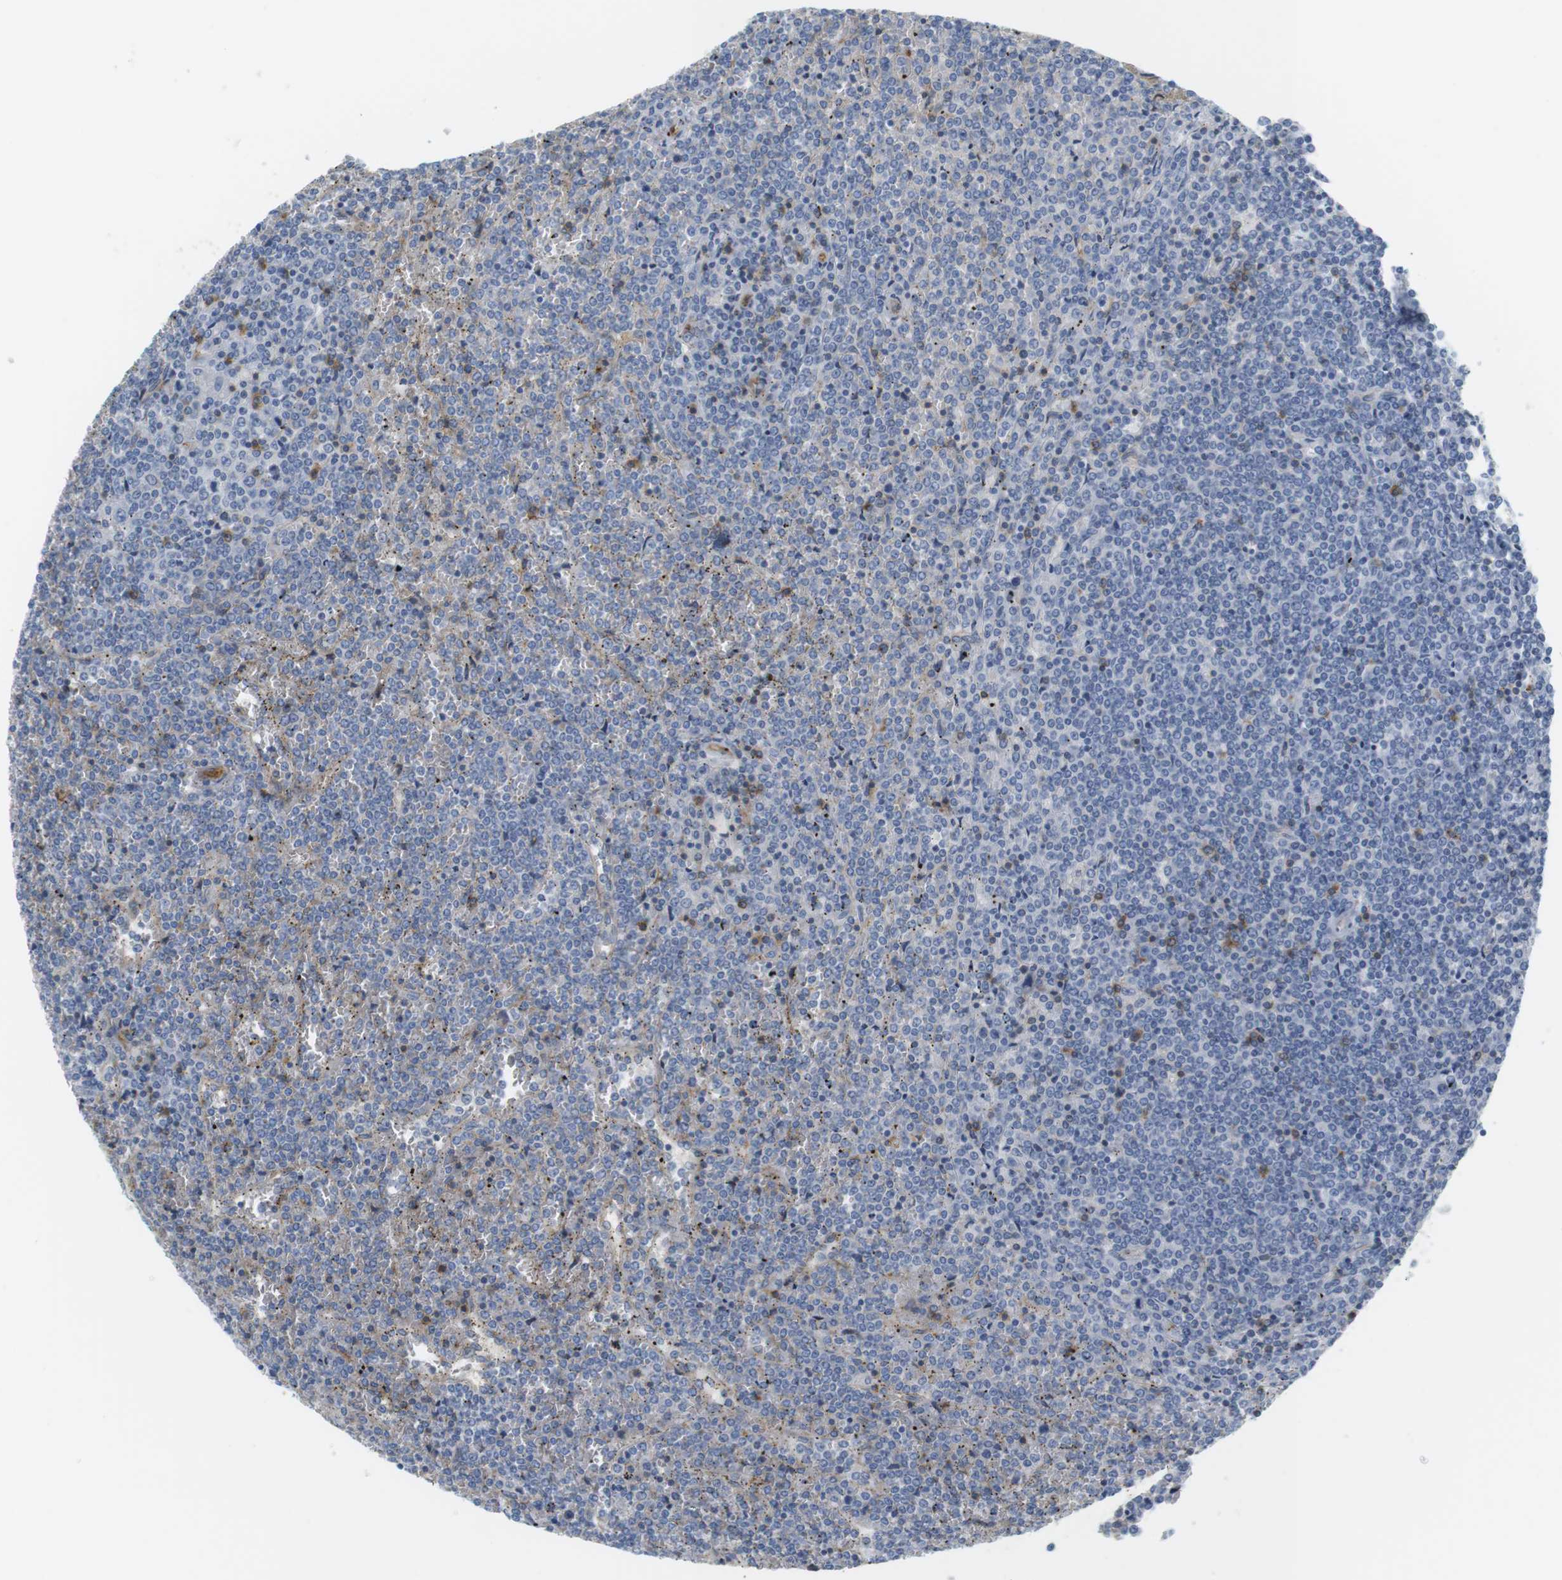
{"staining": {"intensity": "negative", "quantity": "none", "location": "none"}, "tissue": "lymphoma", "cell_type": "Tumor cells", "image_type": "cancer", "snomed": [{"axis": "morphology", "description": "Malignant lymphoma, non-Hodgkin's type, Low grade"}, {"axis": "topography", "description": "Spleen"}], "caption": "Histopathology image shows no significant protein positivity in tumor cells of lymphoma. The staining is performed using DAB brown chromogen with nuclei counter-stained in using hematoxylin.", "gene": "F2R", "patient": {"sex": "female", "age": 19}}